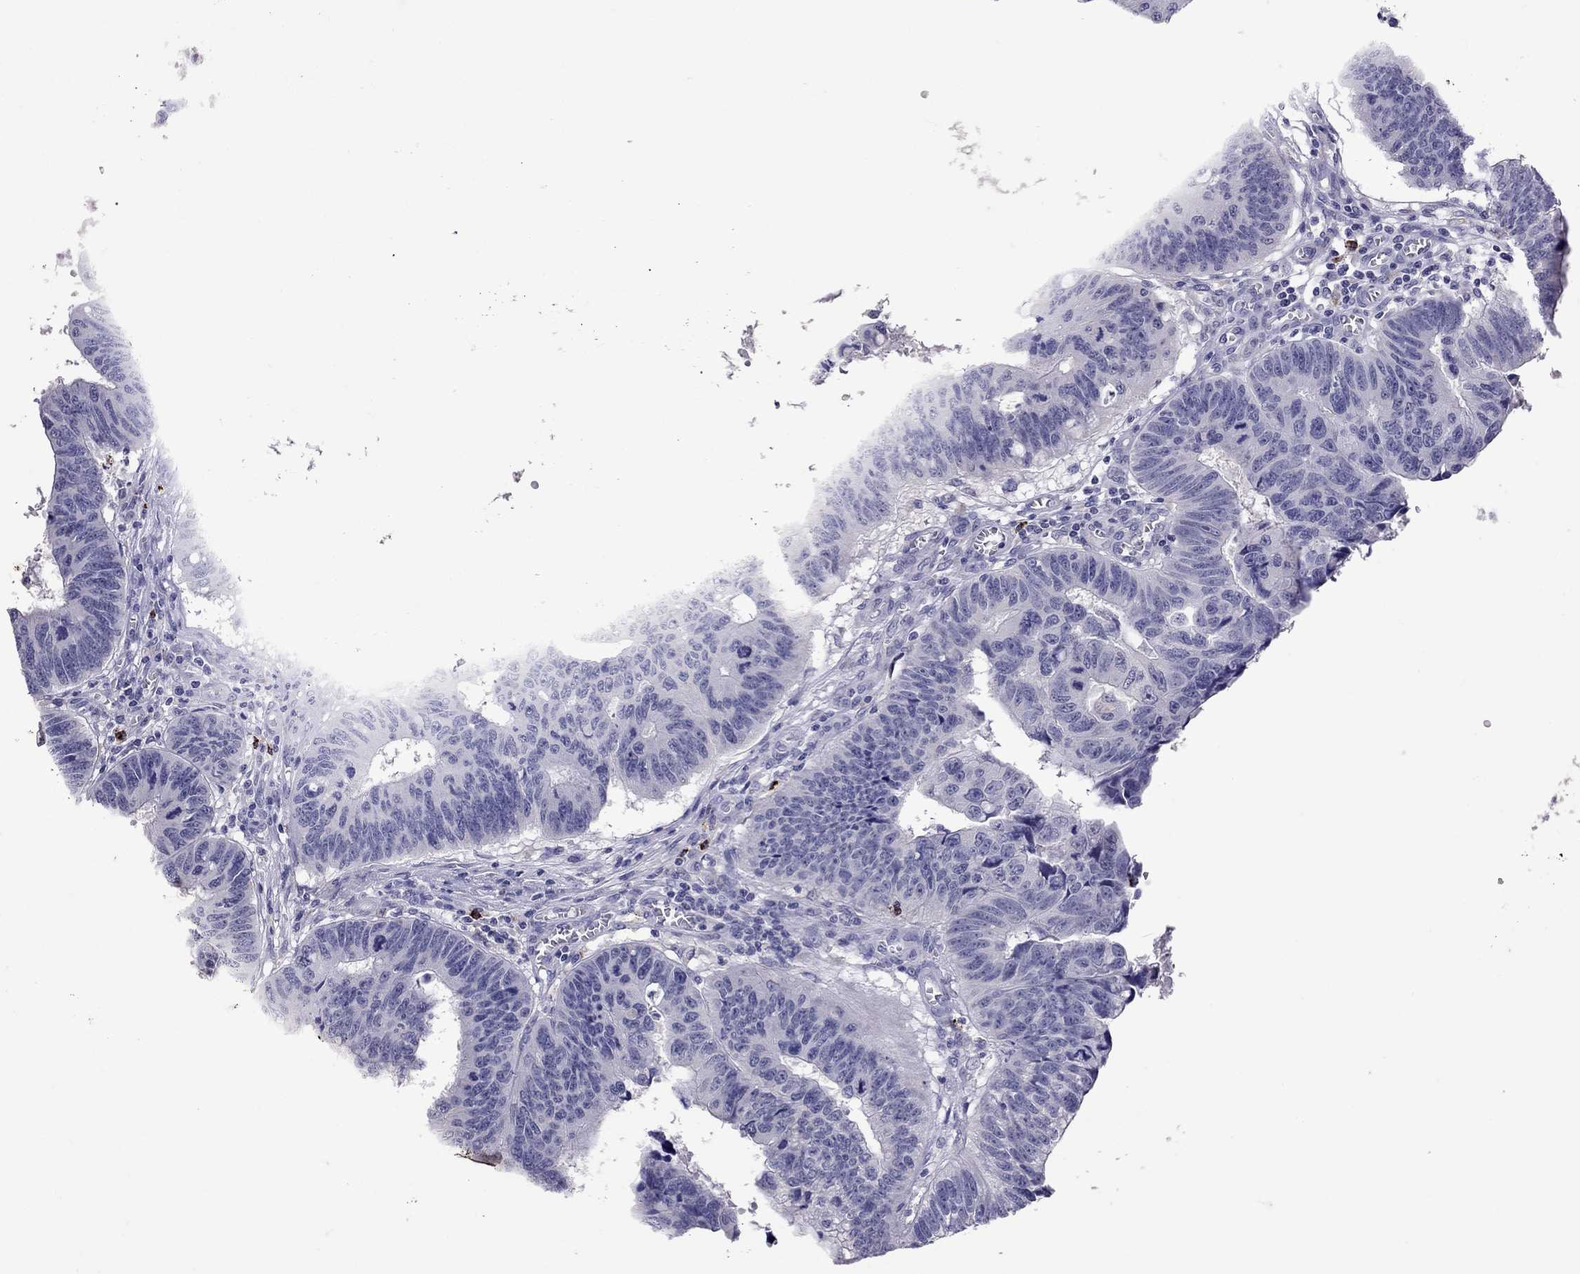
{"staining": {"intensity": "negative", "quantity": "none", "location": "none"}, "tissue": "colorectal cancer", "cell_type": "Tumor cells", "image_type": "cancer", "snomed": [{"axis": "morphology", "description": "Adenocarcinoma, NOS"}, {"axis": "topography", "description": "Appendix"}, {"axis": "topography", "description": "Colon"}, {"axis": "topography", "description": "Cecum"}, {"axis": "topography", "description": "Colon asc"}], "caption": "Immunohistochemistry photomicrograph of human colorectal cancer stained for a protein (brown), which exhibits no staining in tumor cells. Nuclei are stained in blue.", "gene": "SLAMF1", "patient": {"sex": "female", "age": 85}}